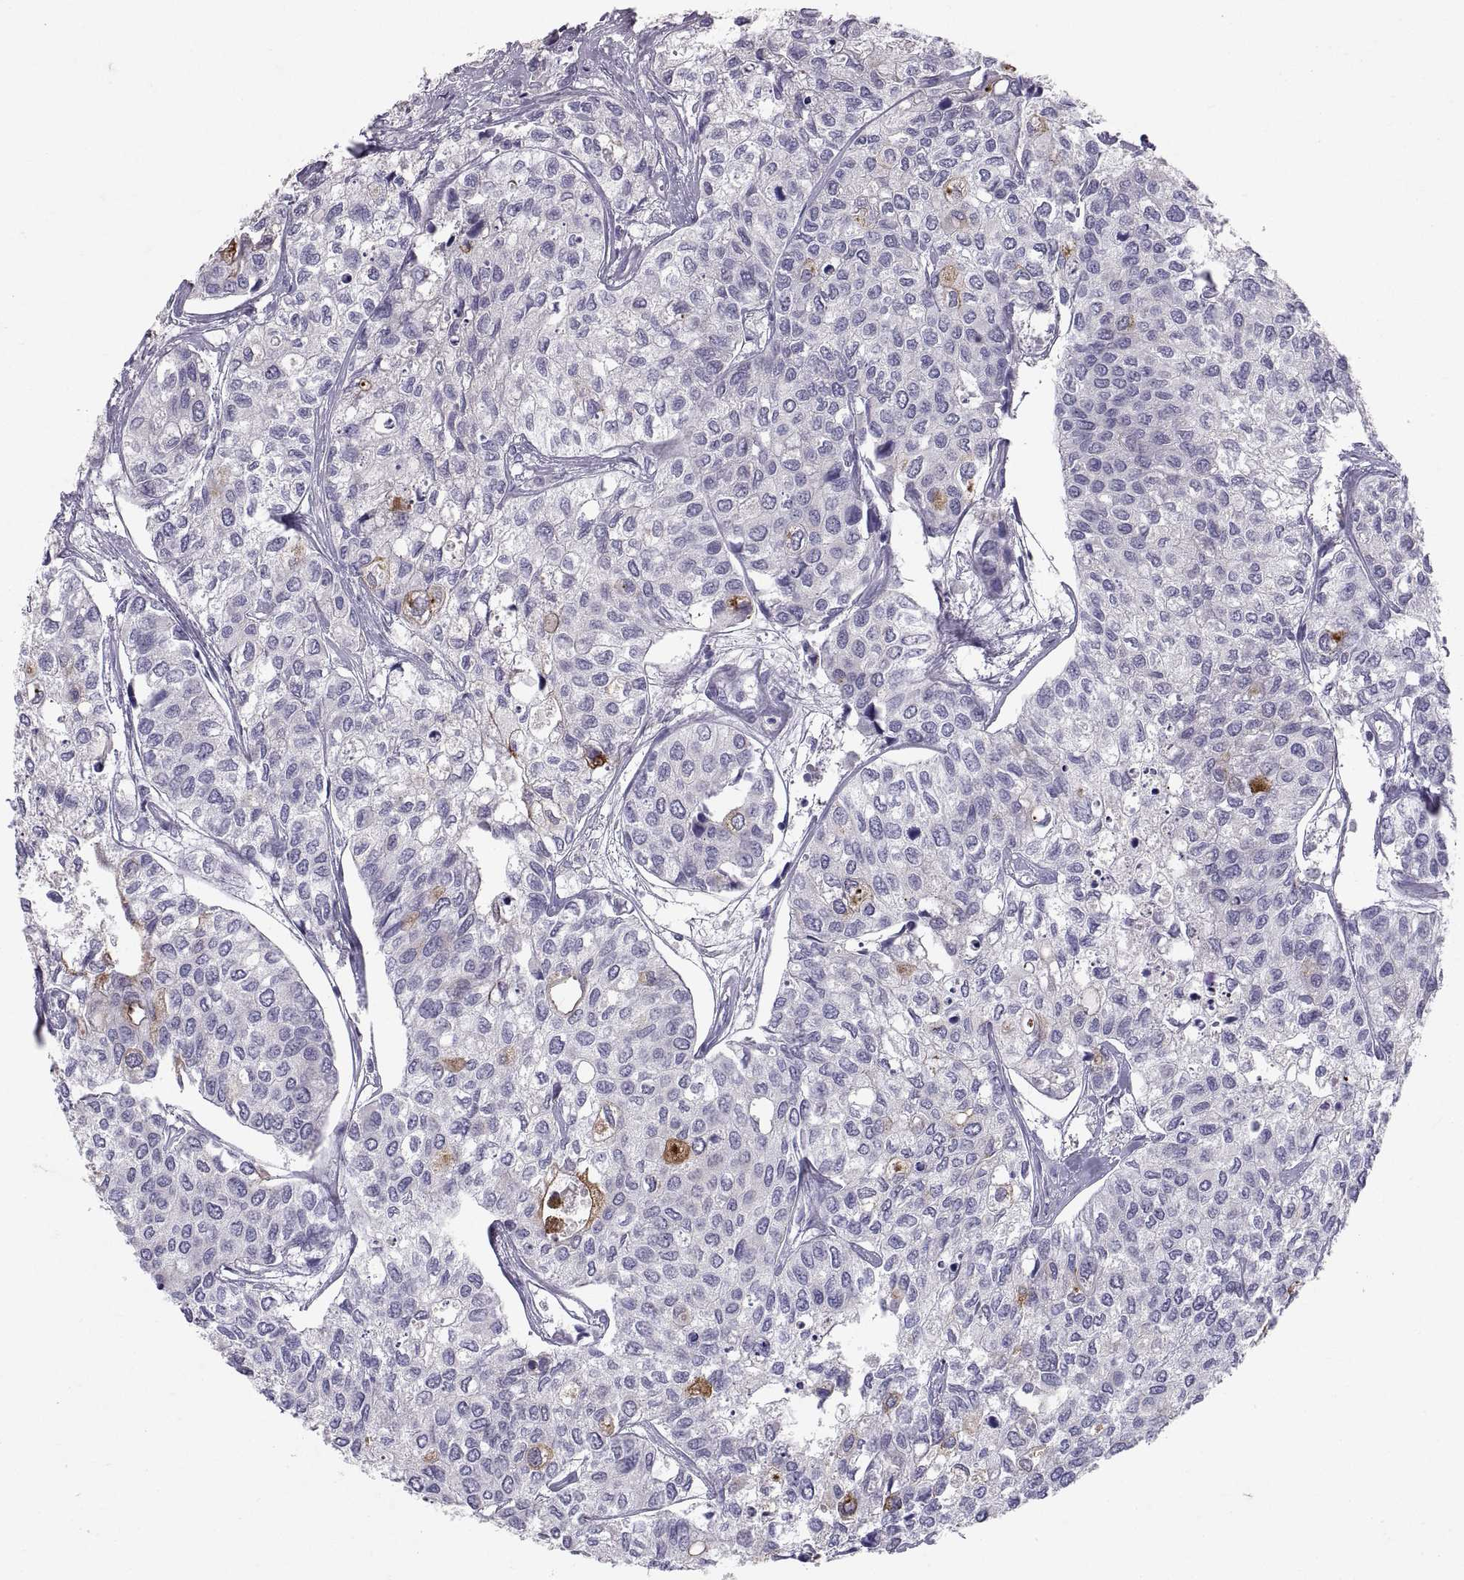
{"staining": {"intensity": "moderate", "quantity": "<25%", "location": "cytoplasmic/membranous"}, "tissue": "urothelial cancer", "cell_type": "Tumor cells", "image_type": "cancer", "snomed": [{"axis": "morphology", "description": "Urothelial carcinoma, High grade"}, {"axis": "topography", "description": "Urinary bladder"}], "caption": "The histopathology image shows immunohistochemical staining of urothelial cancer. There is moderate cytoplasmic/membranous positivity is appreciated in about <25% of tumor cells.", "gene": "PTN", "patient": {"sex": "male", "age": 73}}